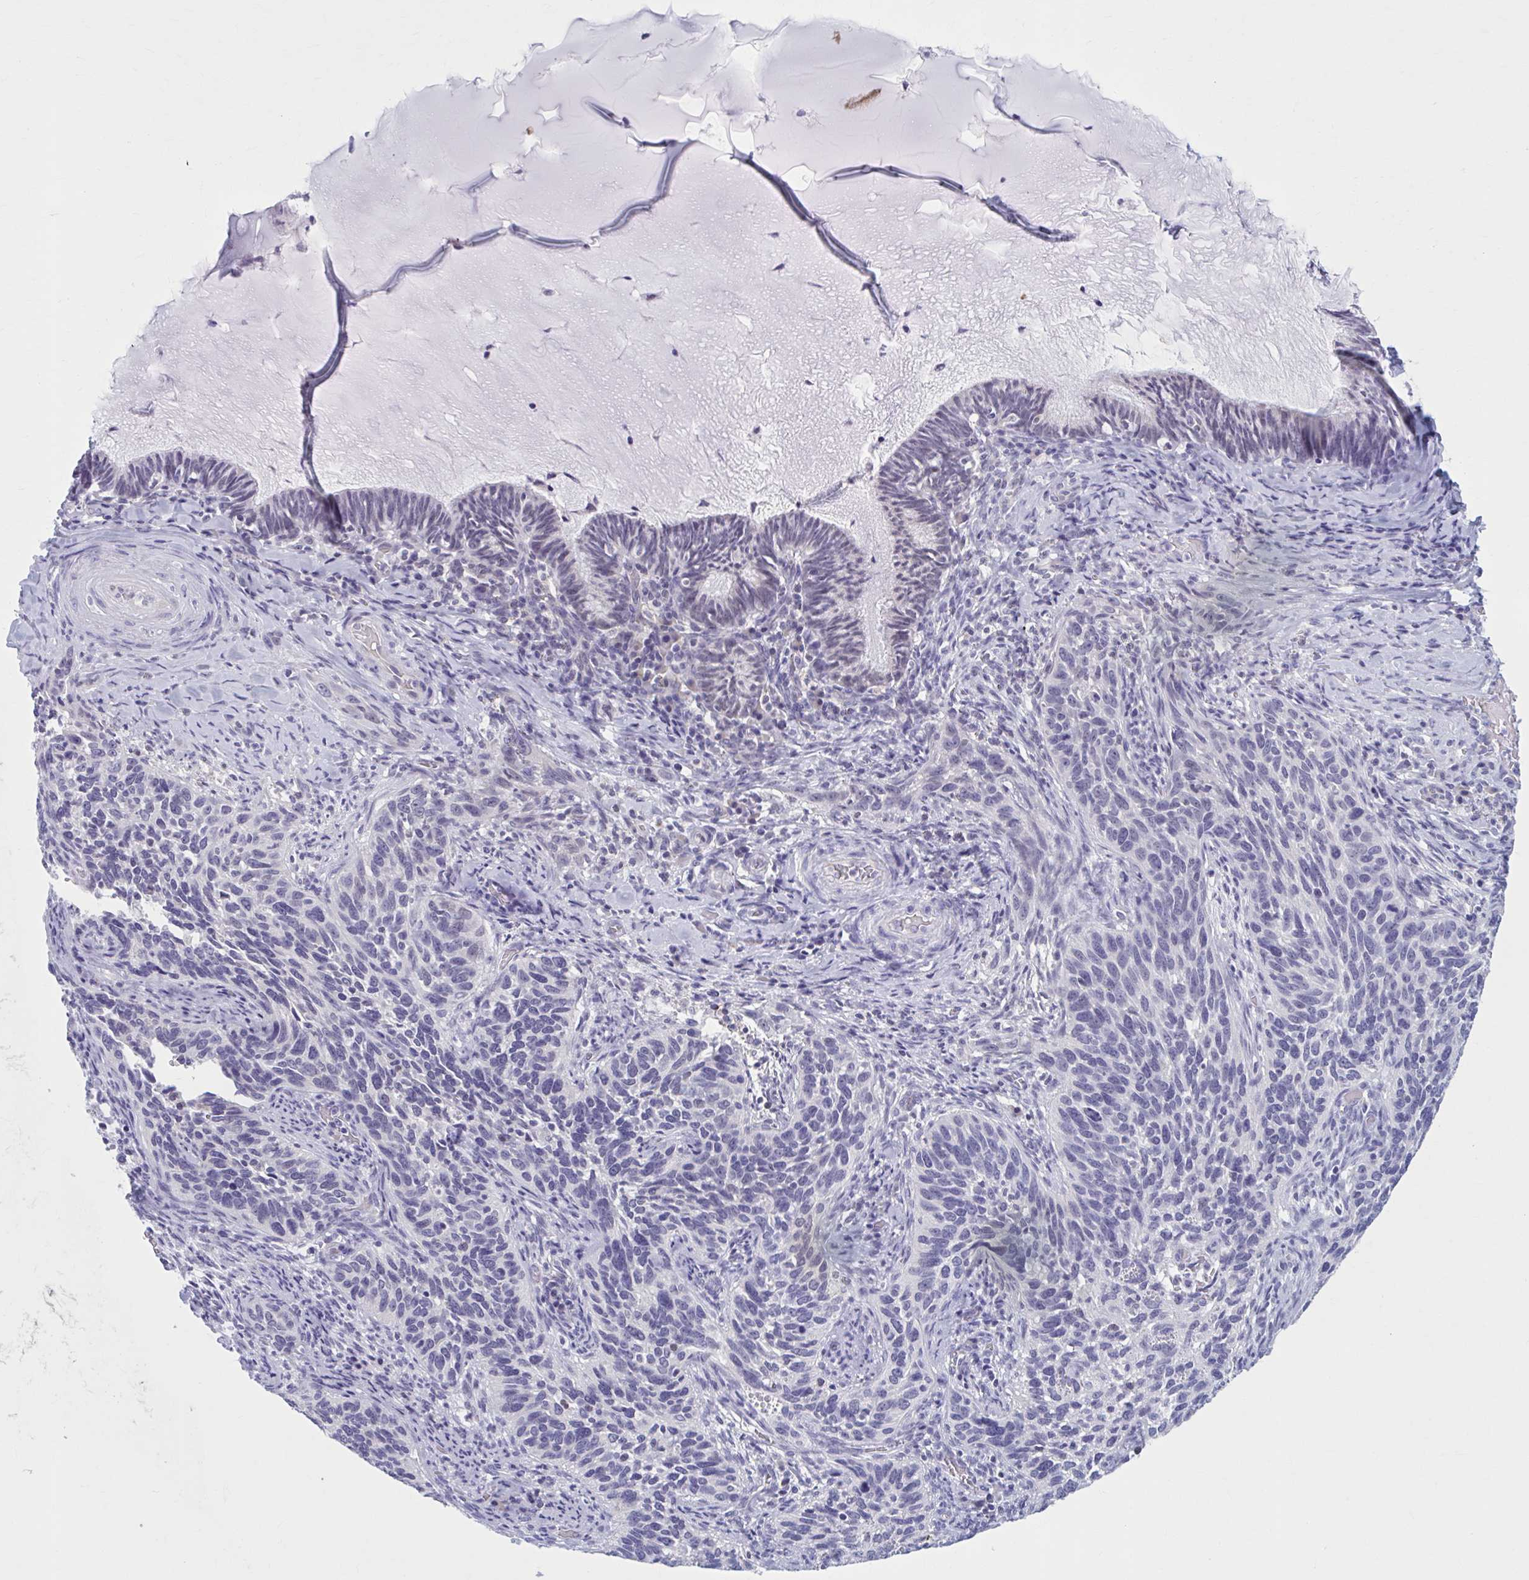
{"staining": {"intensity": "negative", "quantity": "none", "location": "none"}, "tissue": "cervical cancer", "cell_type": "Tumor cells", "image_type": "cancer", "snomed": [{"axis": "morphology", "description": "Squamous cell carcinoma, NOS"}, {"axis": "topography", "description": "Cervix"}], "caption": "Cervical squamous cell carcinoma was stained to show a protein in brown. There is no significant expression in tumor cells.", "gene": "CCDC105", "patient": {"sex": "female", "age": 51}}